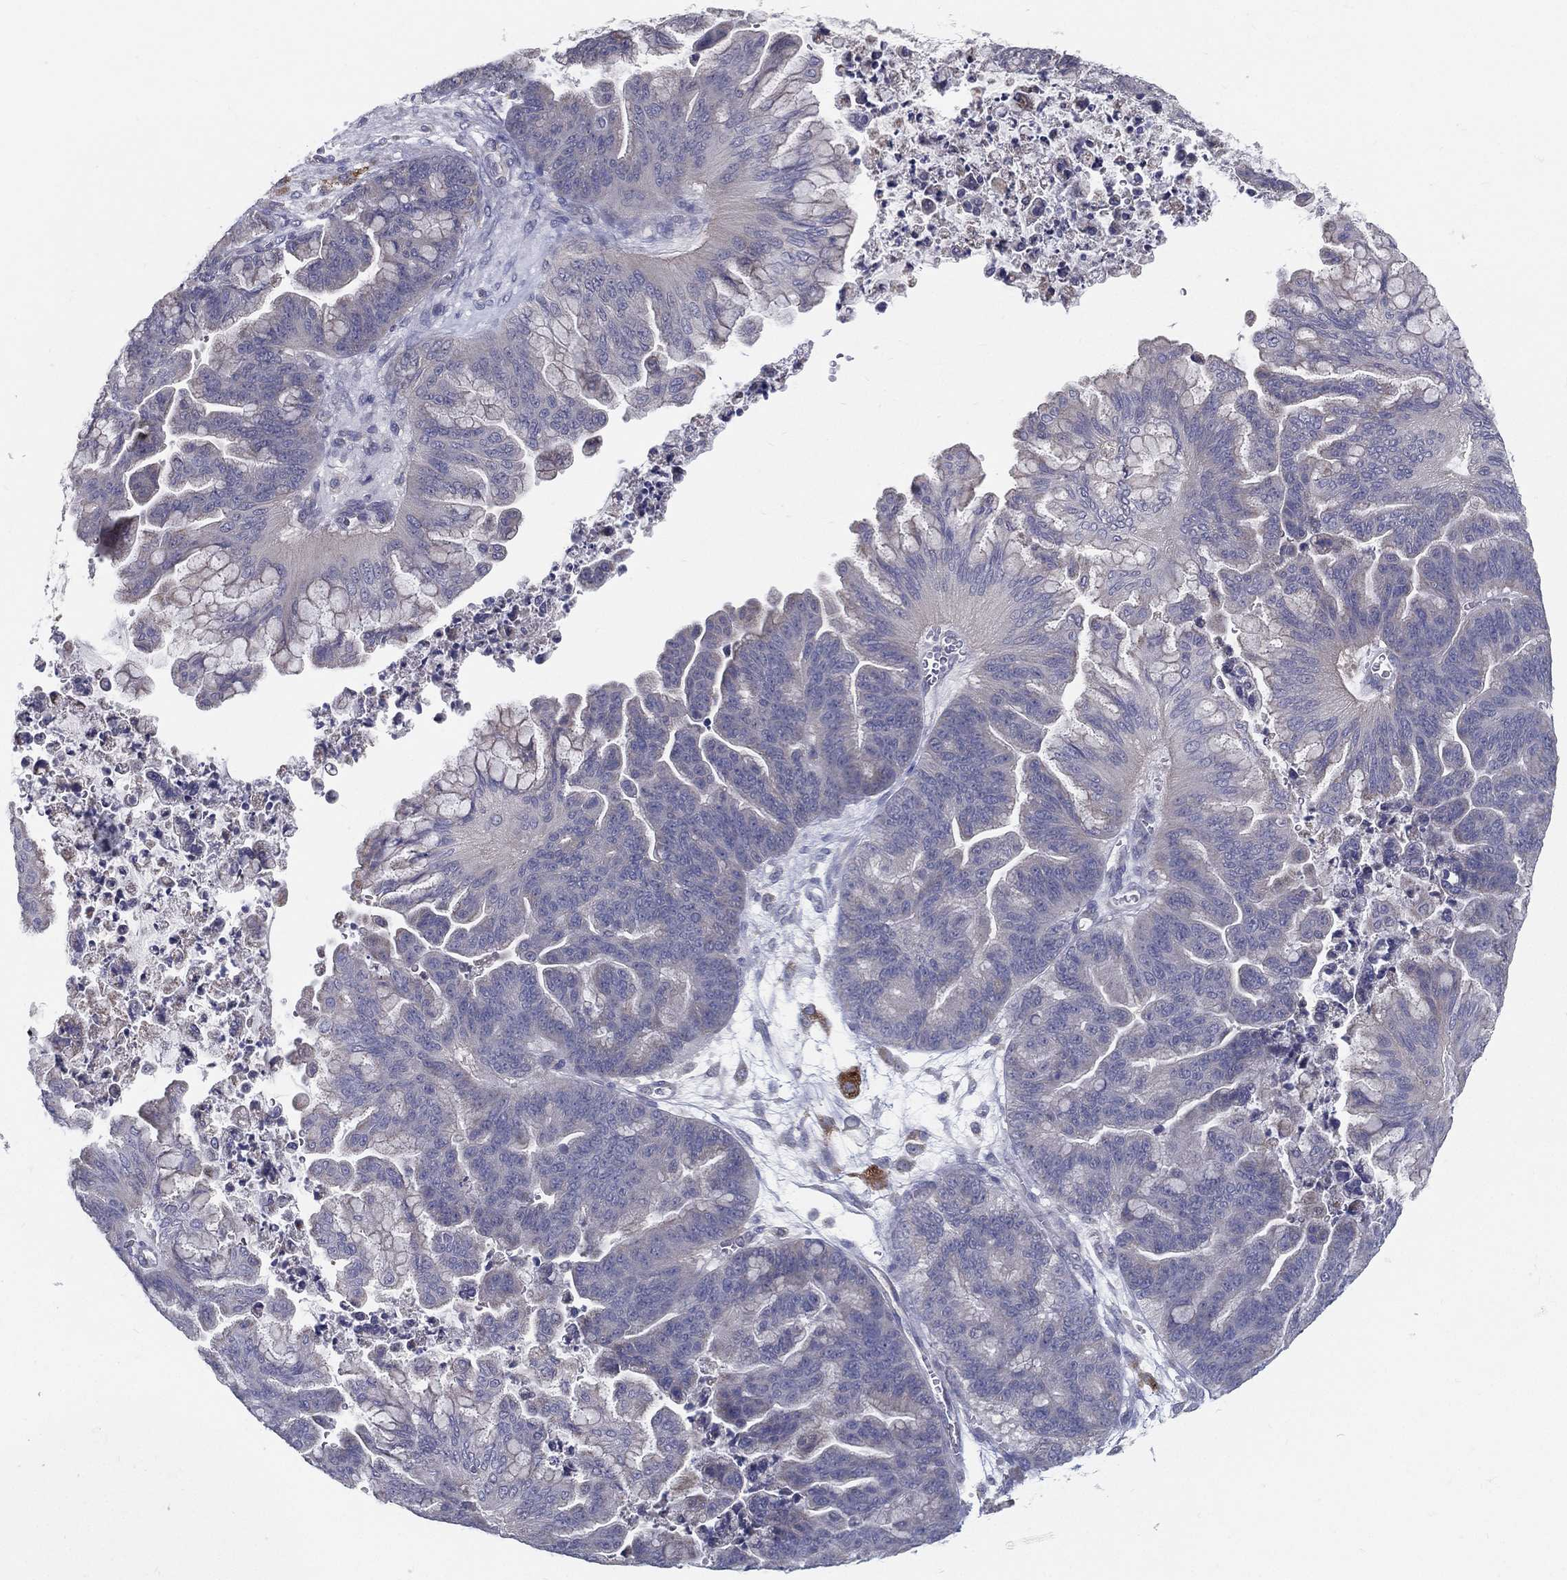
{"staining": {"intensity": "negative", "quantity": "none", "location": "none"}, "tissue": "ovarian cancer", "cell_type": "Tumor cells", "image_type": "cancer", "snomed": [{"axis": "morphology", "description": "Cystadenocarcinoma, mucinous, NOS"}, {"axis": "topography", "description": "Ovary"}], "caption": "High power microscopy photomicrograph of an IHC image of ovarian cancer (mucinous cystadenocarcinoma), revealing no significant positivity in tumor cells.", "gene": "PCSK1", "patient": {"sex": "female", "age": 67}}